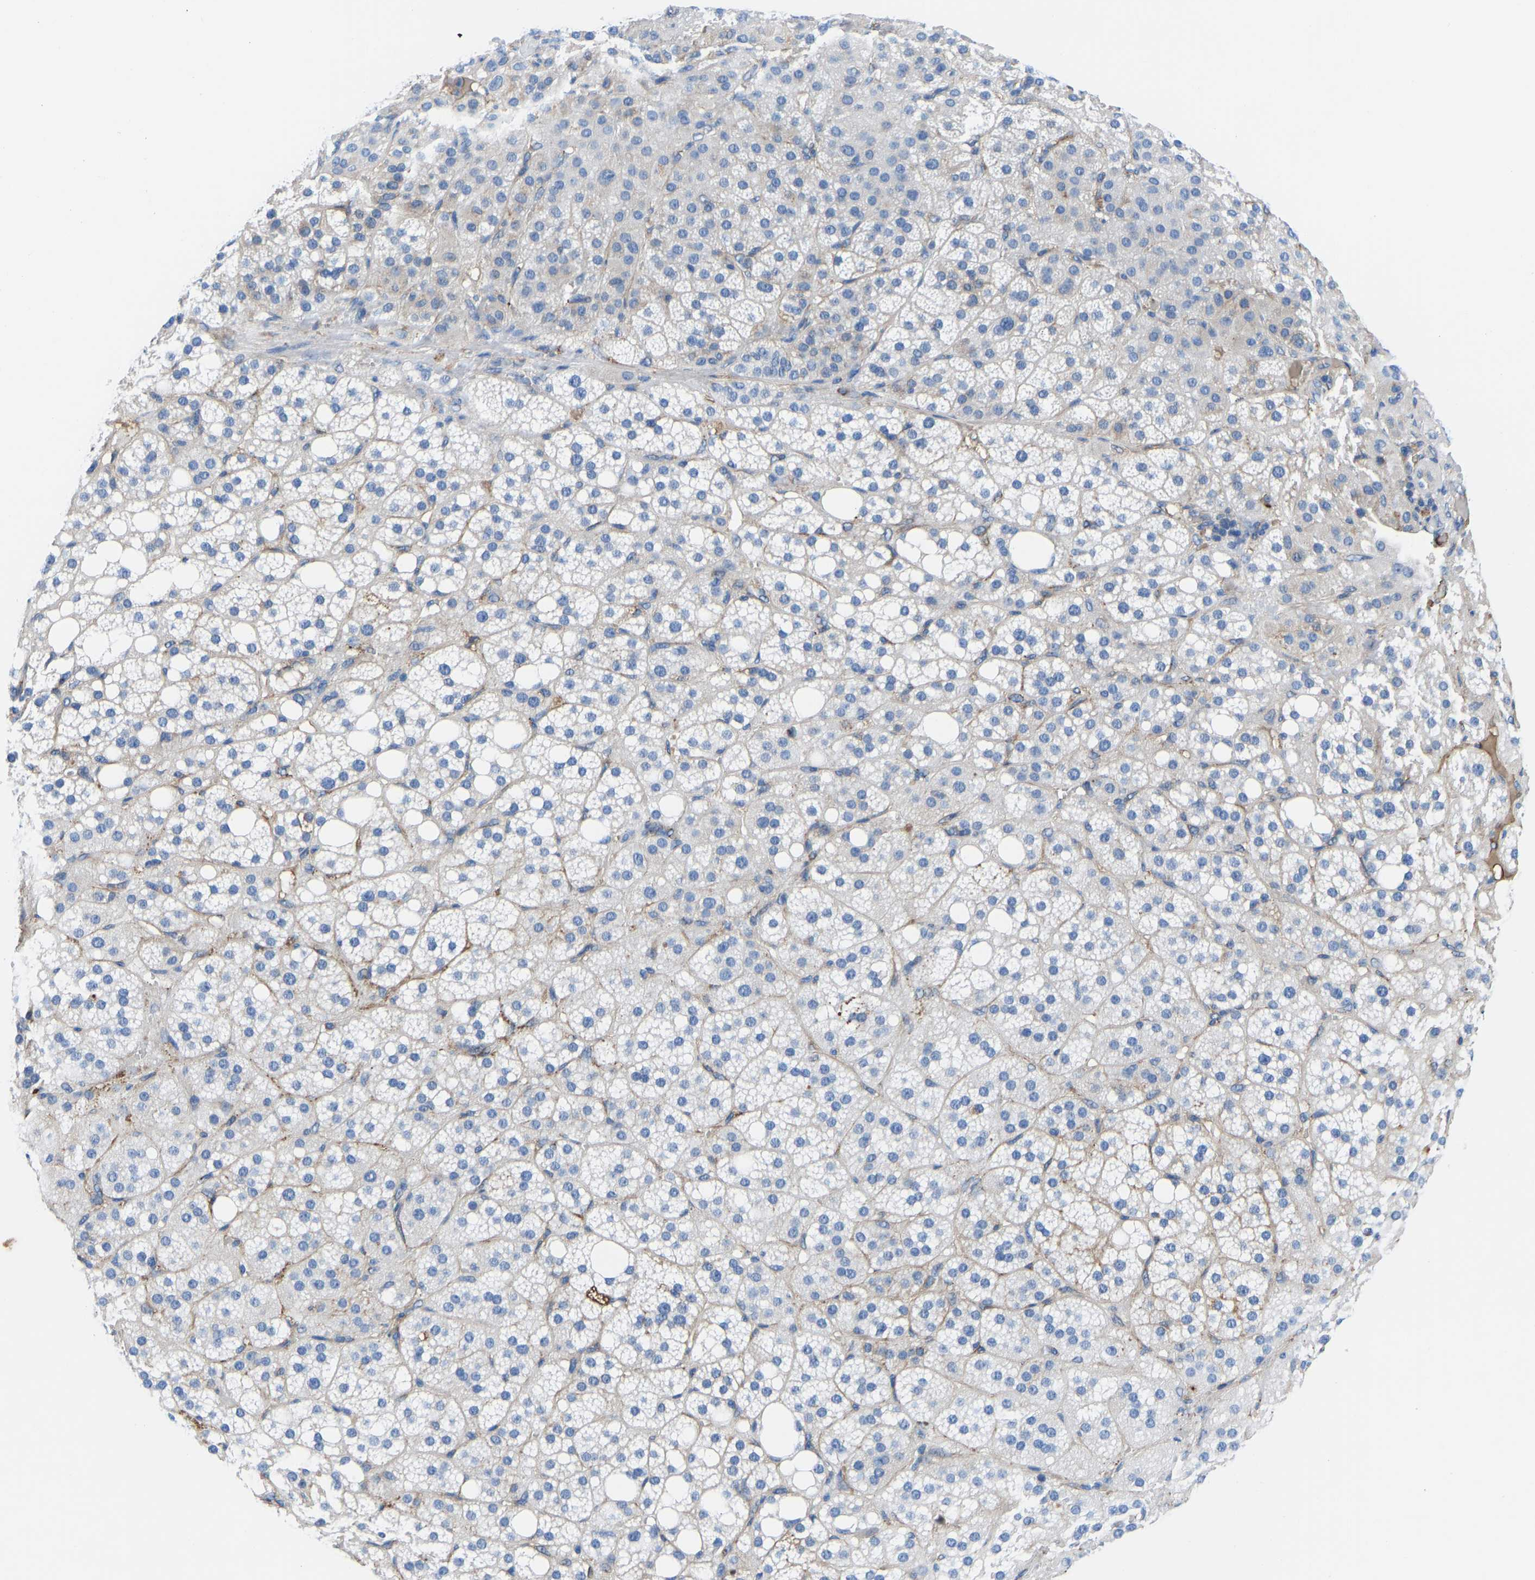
{"staining": {"intensity": "negative", "quantity": "none", "location": "none"}, "tissue": "adrenal gland", "cell_type": "Glandular cells", "image_type": "normal", "snomed": [{"axis": "morphology", "description": "Normal tissue, NOS"}, {"axis": "topography", "description": "Adrenal gland"}], "caption": "IHC histopathology image of unremarkable adrenal gland stained for a protein (brown), which displays no expression in glandular cells. (DAB (3,3'-diaminobenzidine) immunohistochemistry, high magnification).", "gene": "HSPG2", "patient": {"sex": "female", "age": 59}}